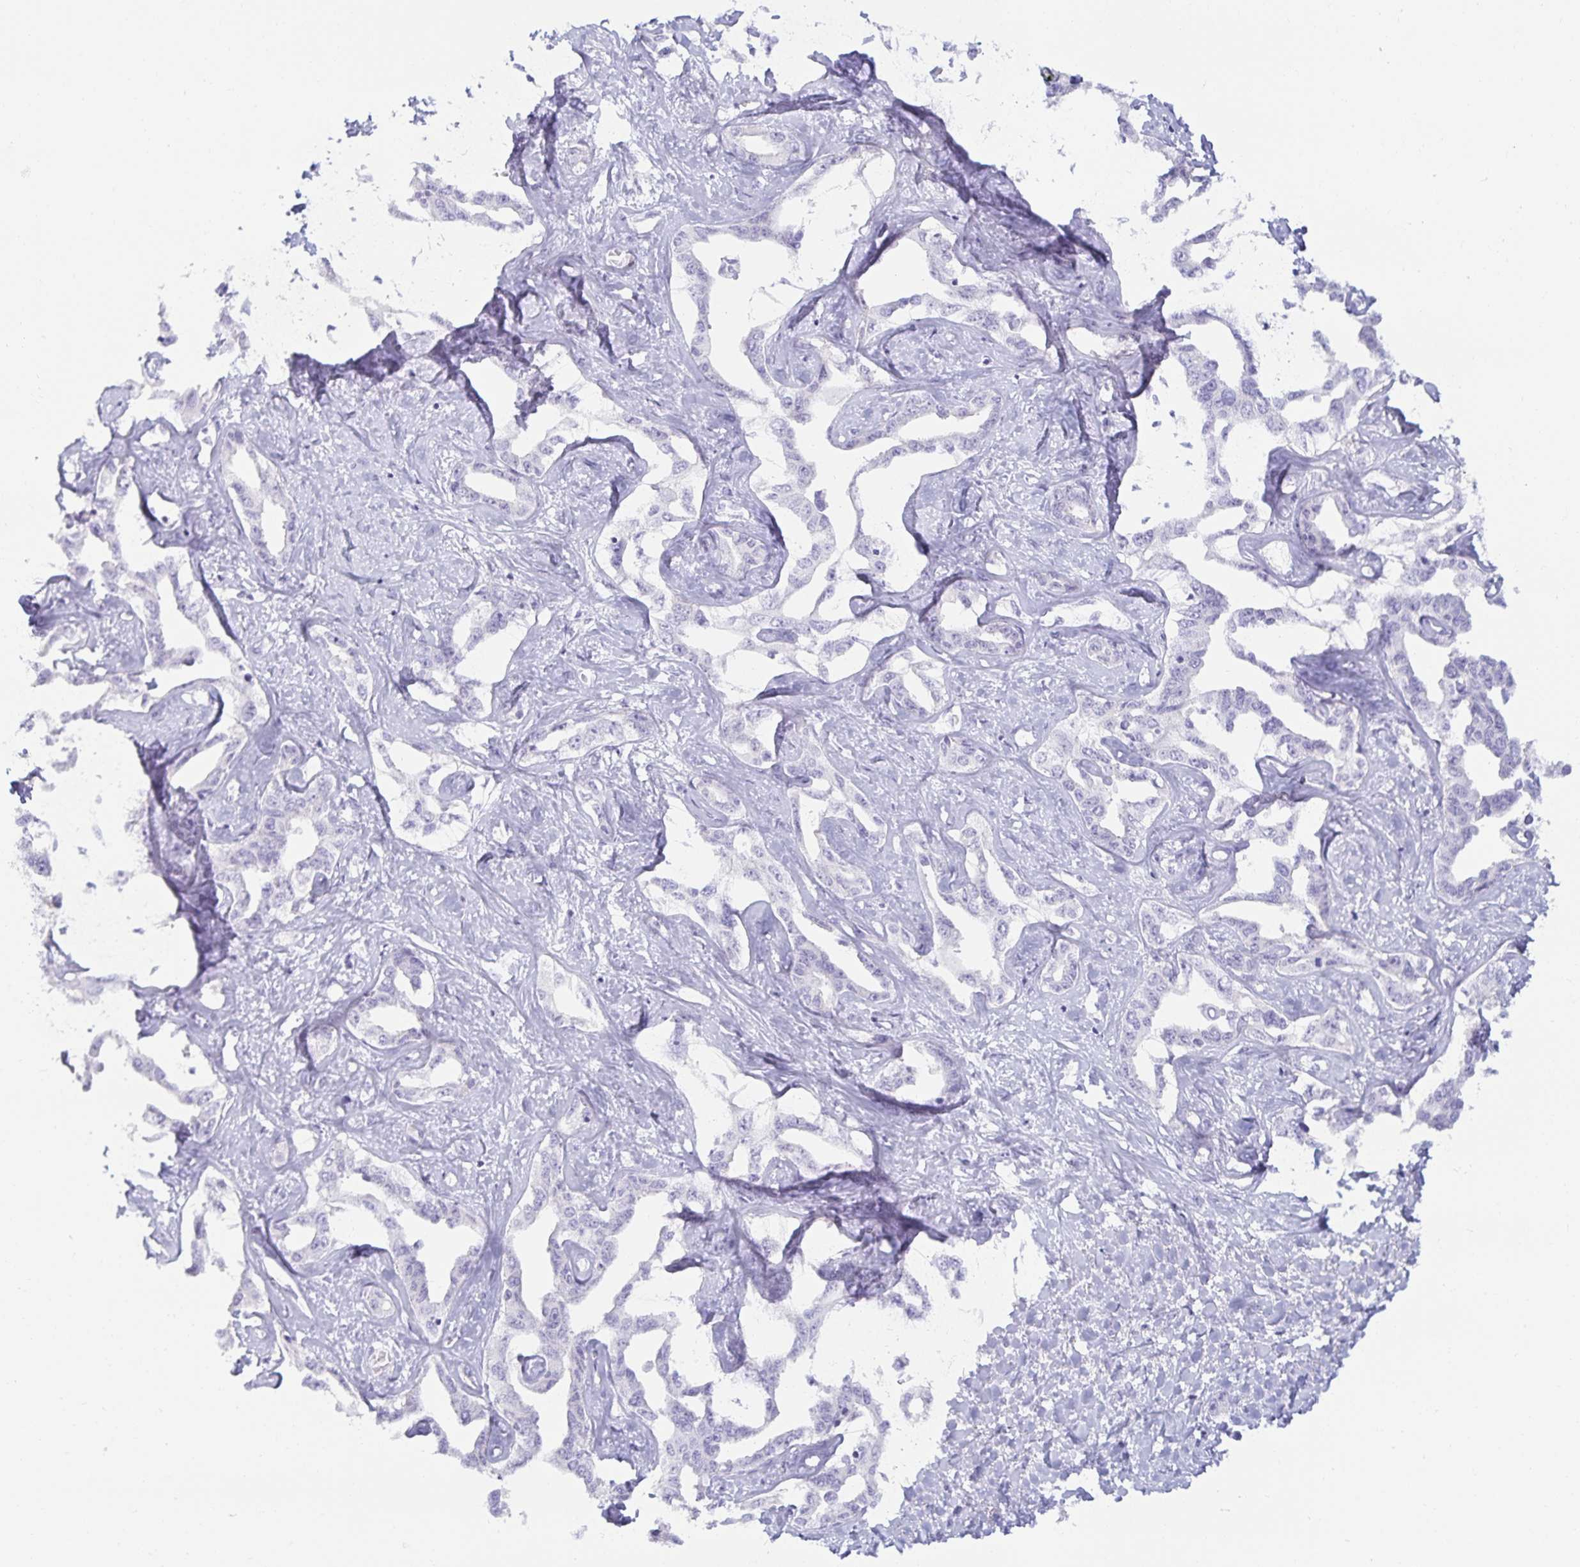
{"staining": {"intensity": "negative", "quantity": "none", "location": "none"}, "tissue": "liver cancer", "cell_type": "Tumor cells", "image_type": "cancer", "snomed": [{"axis": "morphology", "description": "Cholangiocarcinoma"}, {"axis": "topography", "description": "Liver"}], "caption": "Protein analysis of liver cancer (cholangiocarcinoma) demonstrates no significant expression in tumor cells. (Immunohistochemistry, brightfield microscopy, high magnification).", "gene": "SPAG4", "patient": {"sex": "male", "age": 59}}